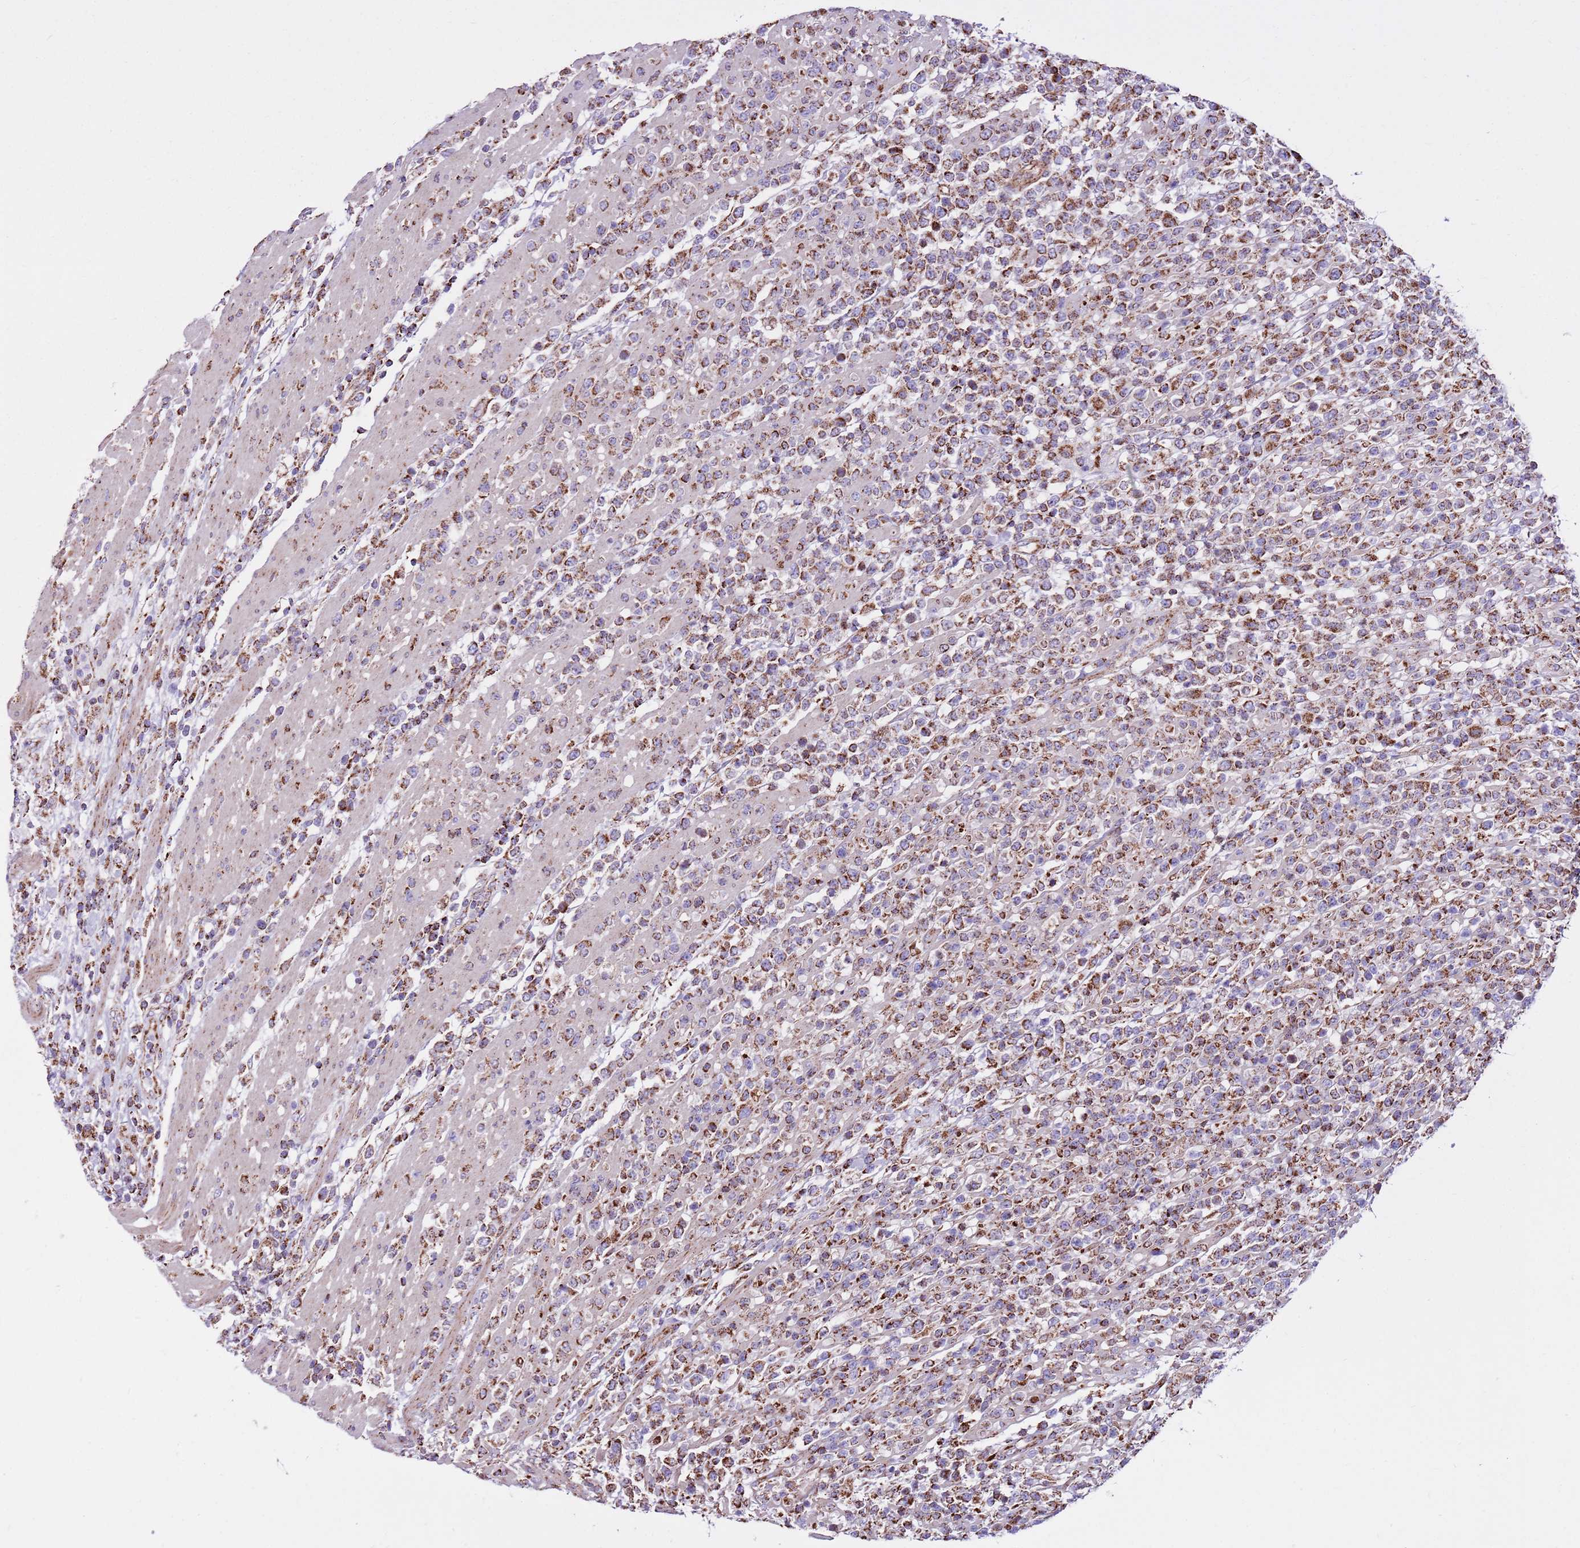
{"staining": {"intensity": "moderate", "quantity": ">75%", "location": "cytoplasmic/membranous"}, "tissue": "lymphoma", "cell_type": "Tumor cells", "image_type": "cancer", "snomed": [{"axis": "morphology", "description": "Malignant lymphoma, non-Hodgkin's type, High grade"}, {"axis": "topography", "description": "Colon"}], "caption": "High-grade malignant lymphoma, non-Hodgkin's type tissue displays moderate cytoplasmic/membranous positivity in approximately >75% of tumor cells, visualized by immunohistochemistry.", "gene": "HECTD4", "patient": {"sex": "female", "age": 53}}